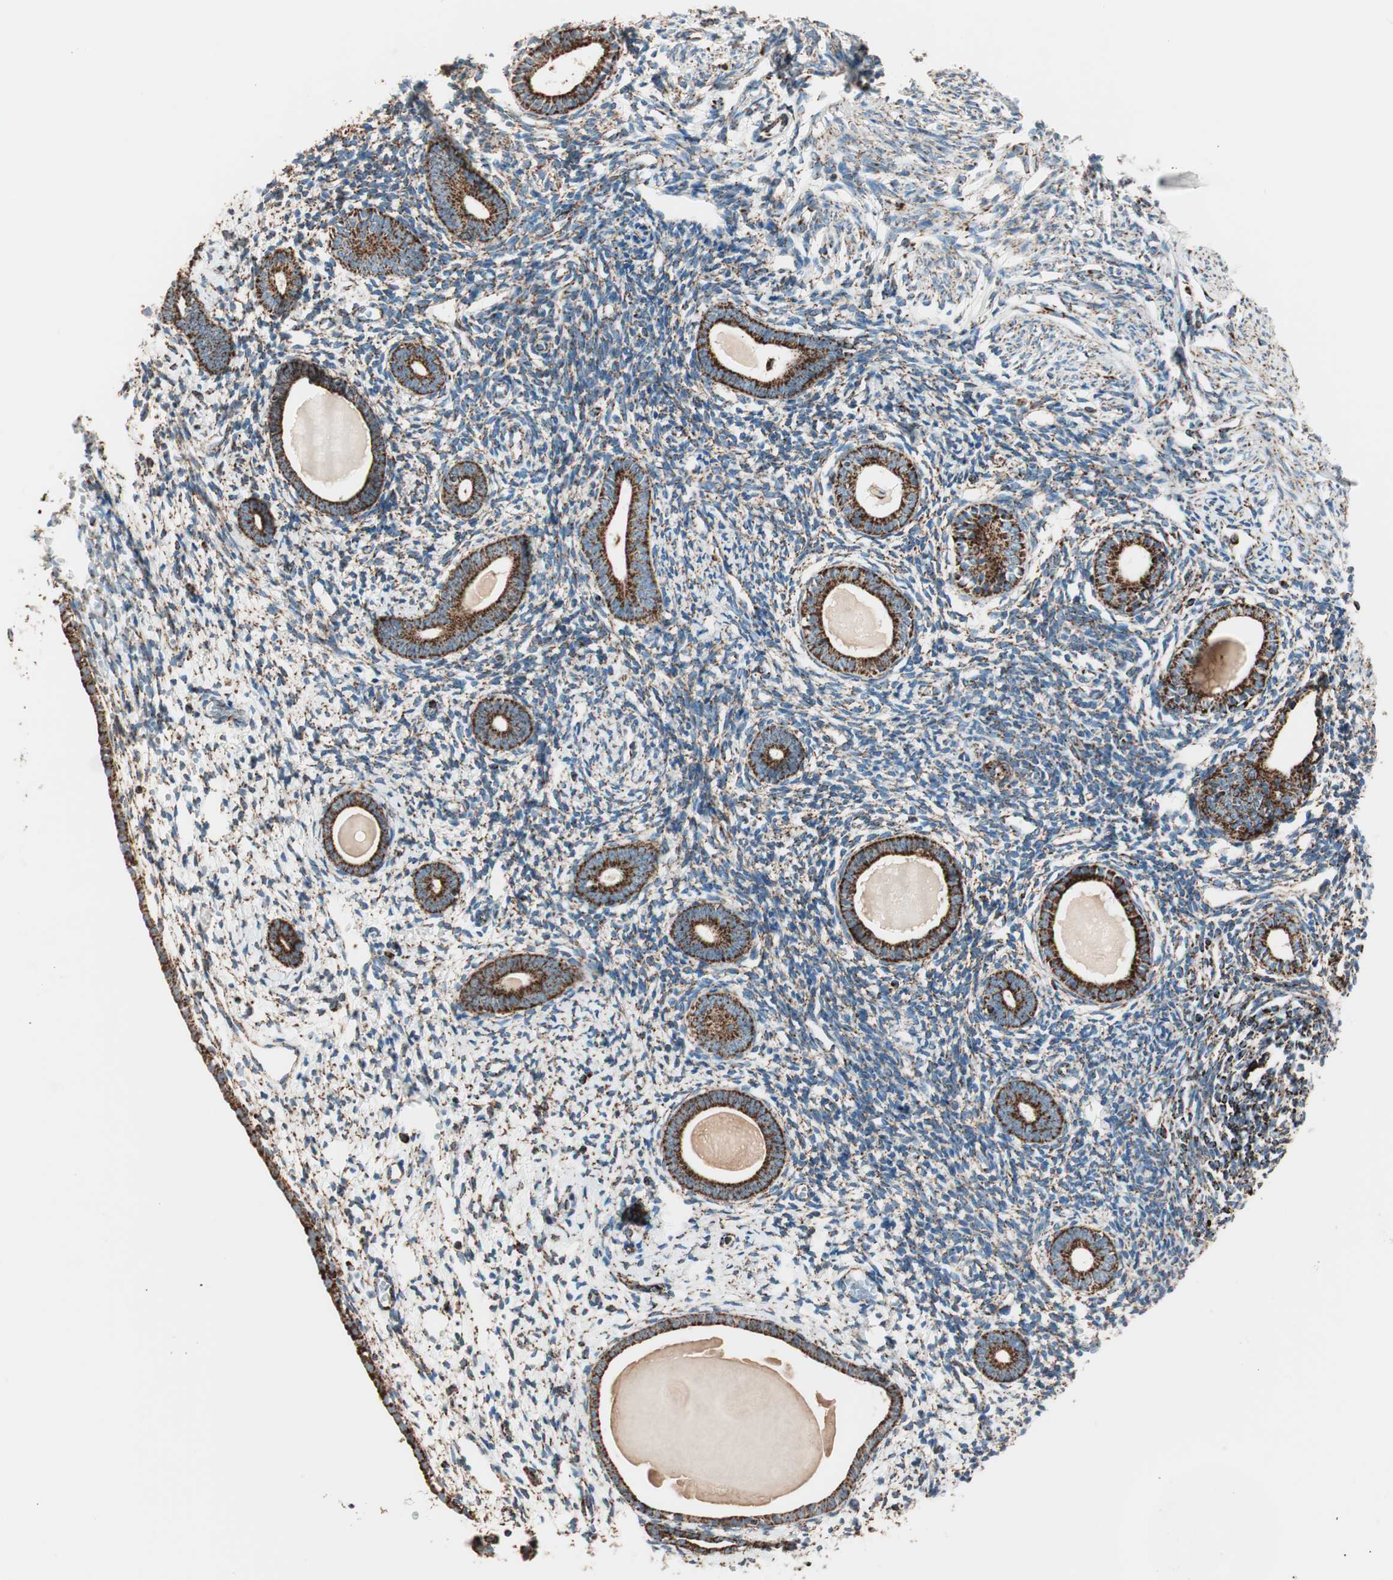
{"staining": {"intensity": "strong", "quantity": ">75%", "location": "cytoplasmic/membranous"}, "tissue": "endometrium", "cell_type": "Cells in endometrial stroma", "image_type": "normal", "snomed": [{"axis": "morphology", "description": "Normal tissue, NOS"}, {"axis": "topography", "description": "Endometrium"}], "caption": "This micrograph reveals immunohistochemistry (IHC) staining of unremarkable endometrium, with high strong cytoplasmic/membranous positivity in about >75% of cells in endometrial stroma.", "gene": "TOMM22", "patient": {"sex": "female", "age": 71}}